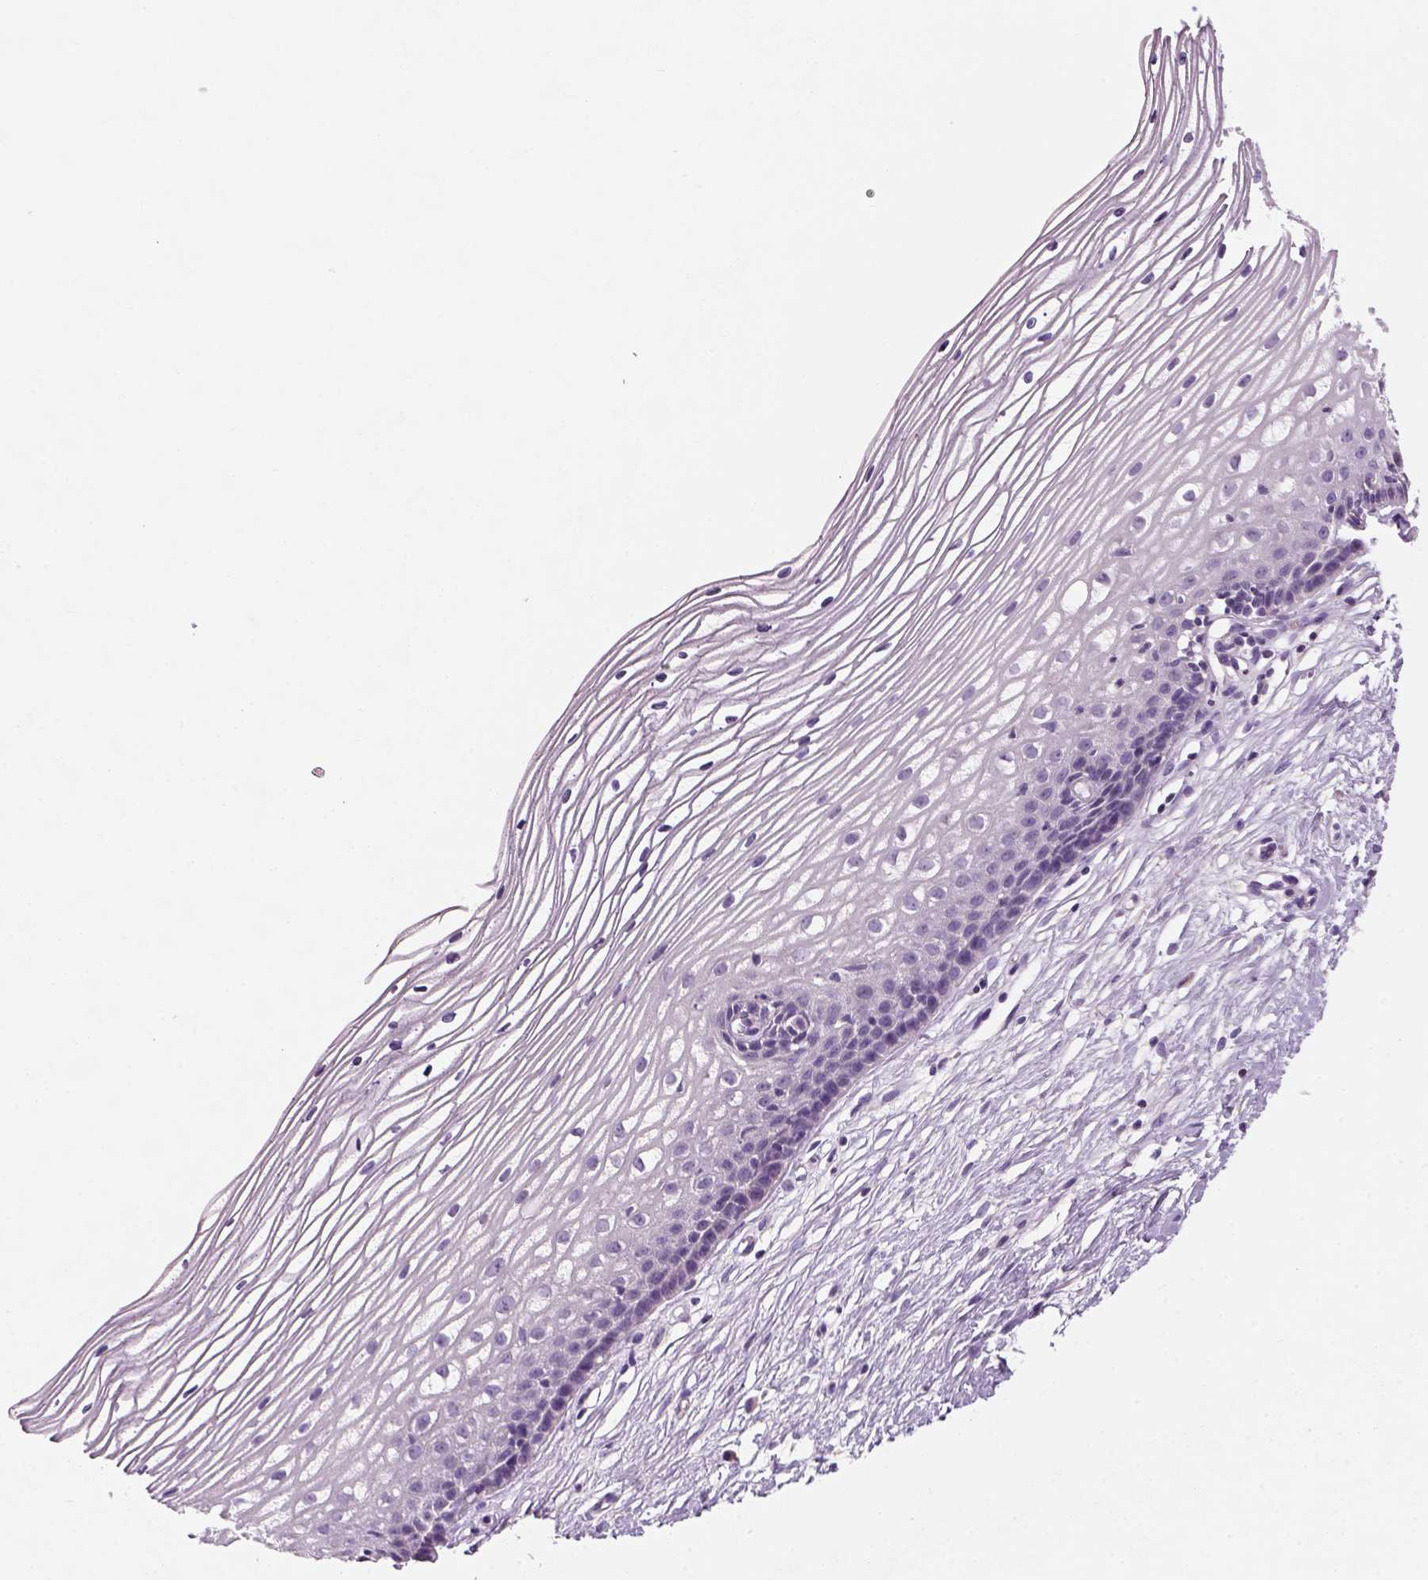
{"staining": {"intensity": "negative", "quantity": "none", "location": "none"}, "tissue": "cervix", "cell_type": "Glandular cells", "image_type": "normal", "snomed": [{"axis": "morphology", "description": "Normal tissue, NOS"}, {"axis": "topography", "description": "Cervix"}], "caption": "A photomicrograph of cervix stained for a protein displays no brown staining in glandular cells. Nuclei are stained in blue.", "gene": "NUDT6", "patient": {"sex": "female", "age": 40}}